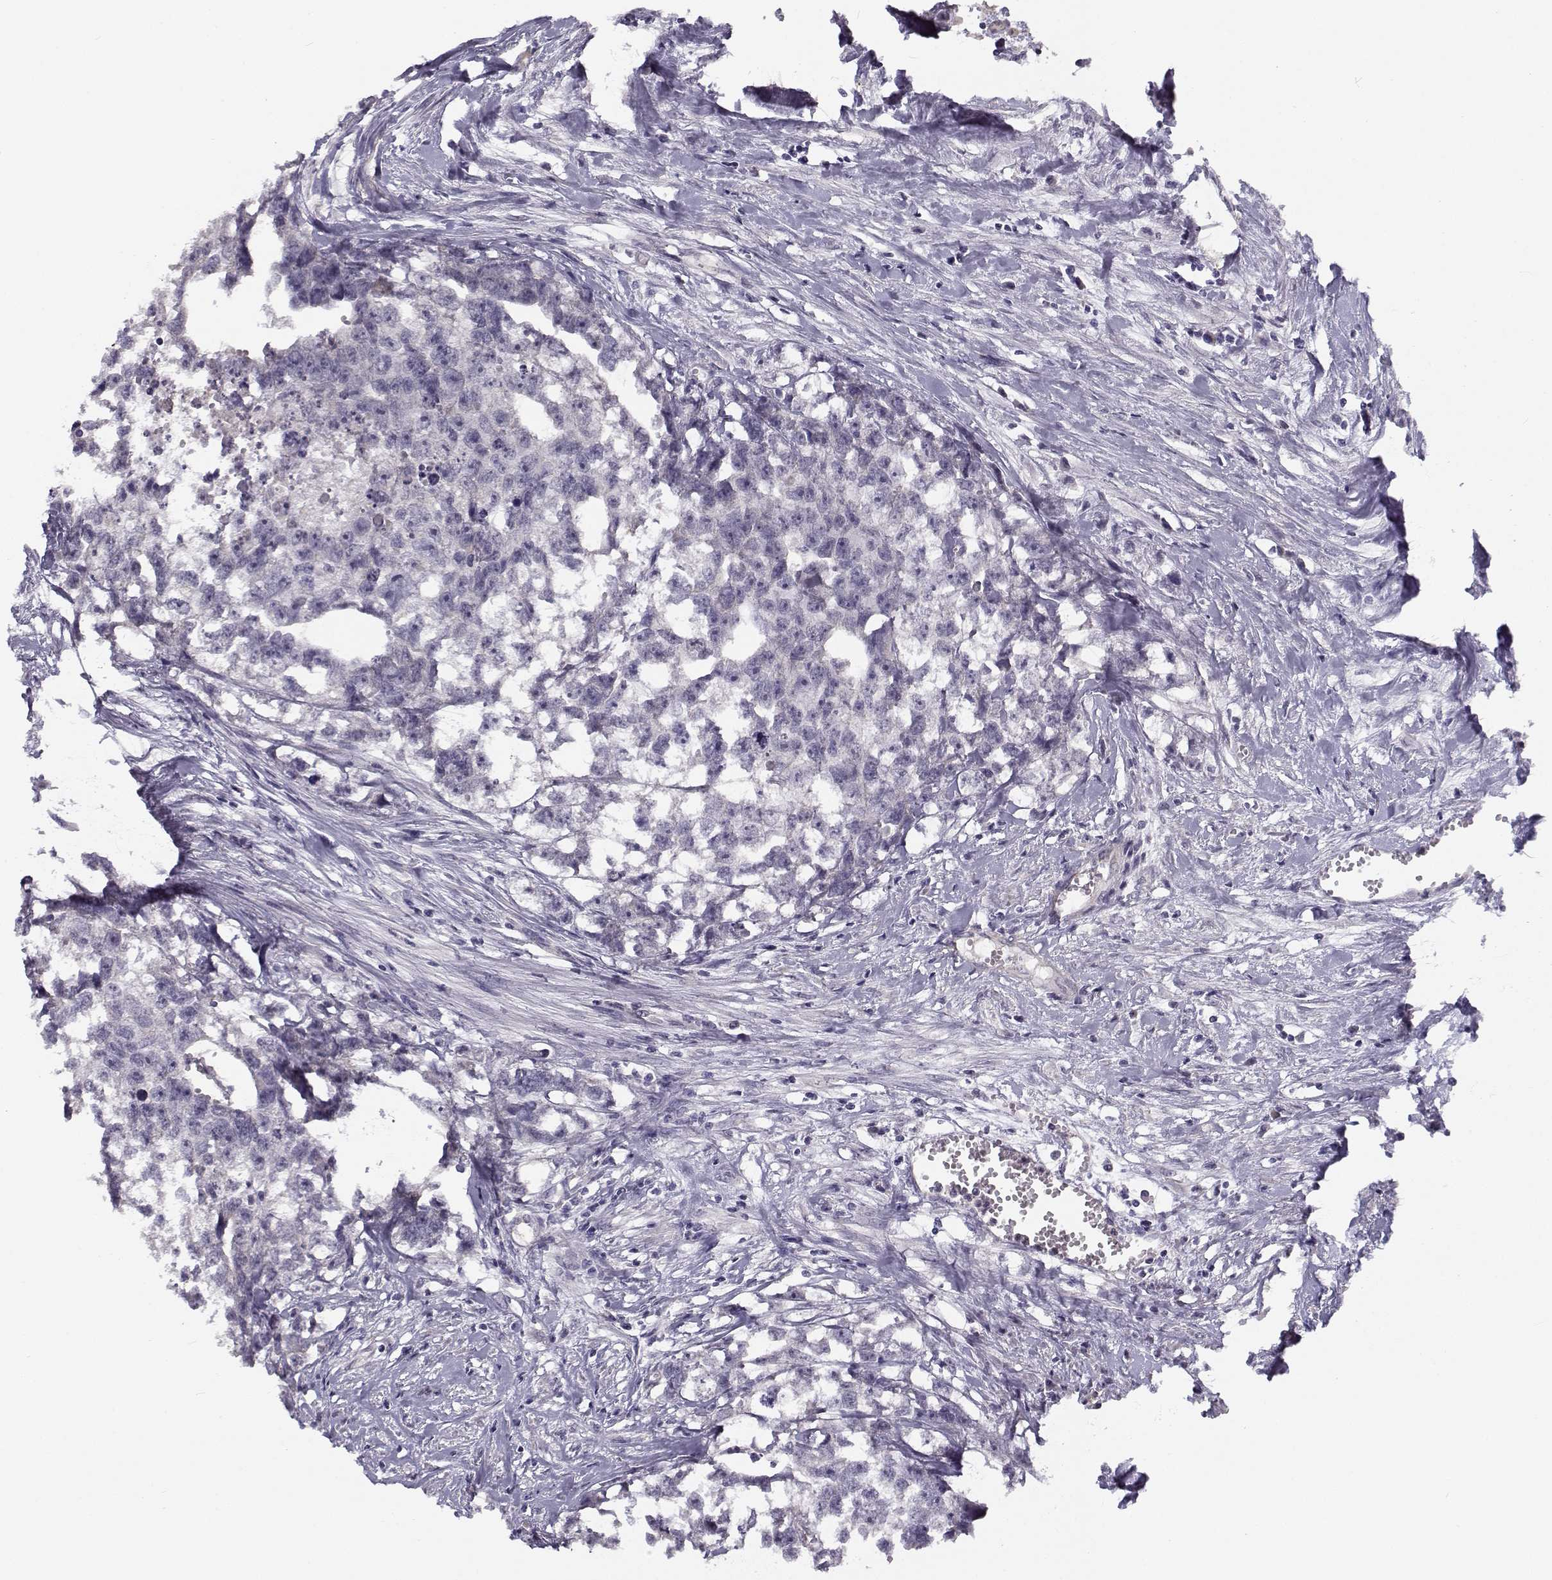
{"staining": {"intensity": "negative", "quantity": "none", "location": "none"}, "tissue": "testis cancer", "cell_type": "Tumor cells", "image_type": "cancer", "snomed": [{"axis": "morphology", "description": "Carcinoma, Embryonal, NOS"}, {"axis": "morphology", "description": "Teratoma, malignant, NOS"}, {"axis": "topography", "description": "Testis"}], "caption": "This image is of testis cancer stained with immunohistochemistry (IHC) to label a protein in brown with the nuclei are counter-stained blue. There is no positivity in tumor cells.", "gene": "TMEM145", "patient": {"sex": "male", "age": 44}}